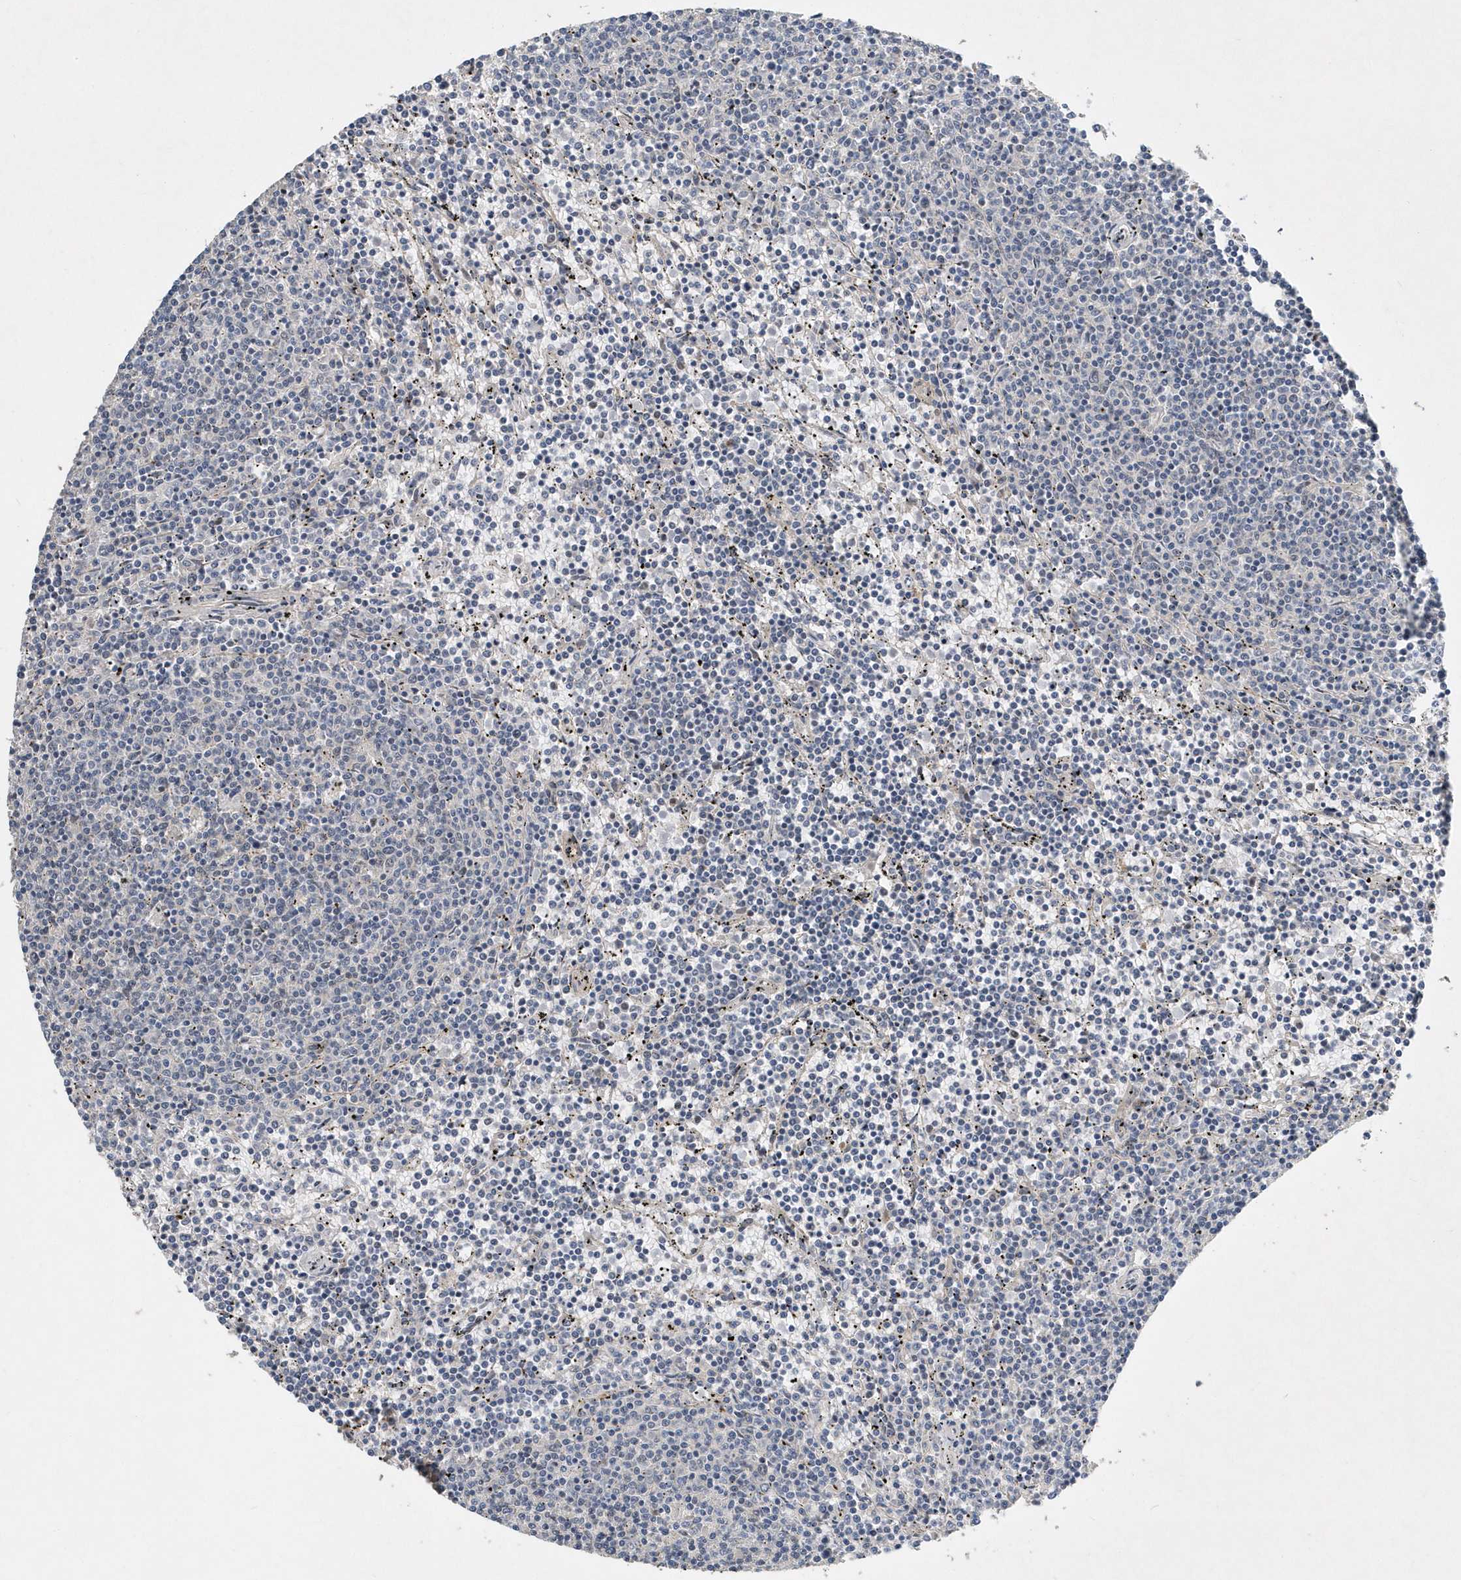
{"staining": {"intensity": "negative", "quantity": "none", "location": "none"}, "tissue": "lymphoma", "cell_type": "Tumor cells", "image_type": "cancer", "snomed": [{"axis": "morphology", "description": "Malignant lymphoma, non-Hodgkin's type, Low grade"}, {"axis": "topography", "description": "Spleen"}], "caption": "Immunohistochemistry (IHC) micrograph of human lymphoma stained for a protein (brown), which exhibits no positivity in tumor cells. Nuclei are stained in blue.", "gene": "FAM217A", "patient": {"sex": "female", "age": 50}}